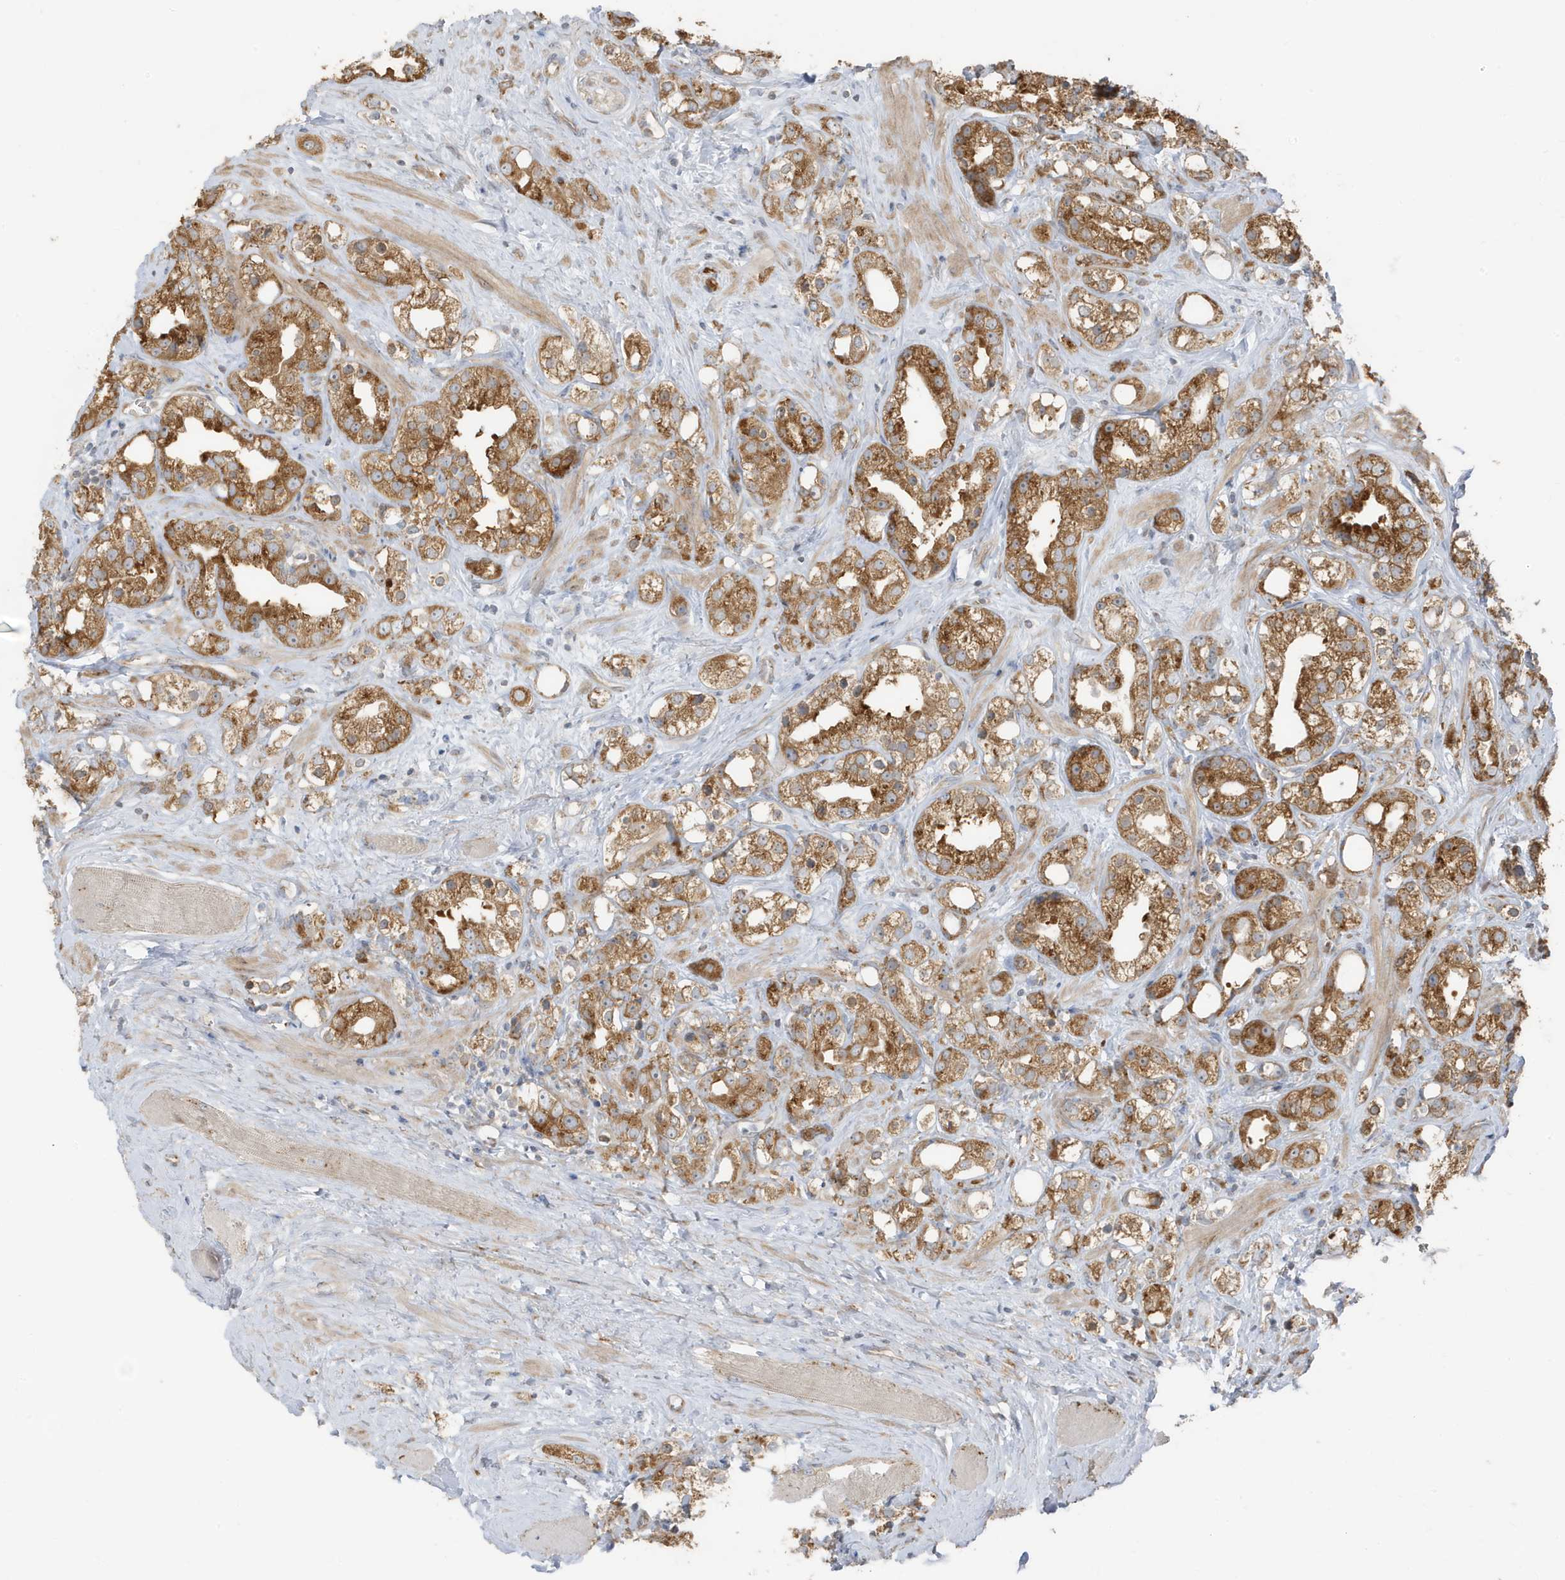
{"staining": {"intensity": "moderate", "quantity": ">75%", "location": "cytoplasmic/membranous"}, "tissue": "prostate cancer", "cell_type": "Tumor cells", "image_type": "cancer", "snomed": [{"axis": "morphology", "description": "Adenocarcinoma, NOS"}, {"axis": "topography", "description": "Prostate"}], "caption": "Prostate cancer (adenocarcinoma) was stained to show a protein in brown. There is medium levels of moderate cytoplasmic/membranous staining in about >75% of tumor cells.", "gene": "GOLGA4", "patient": {"sex": "male", "age": 79}}